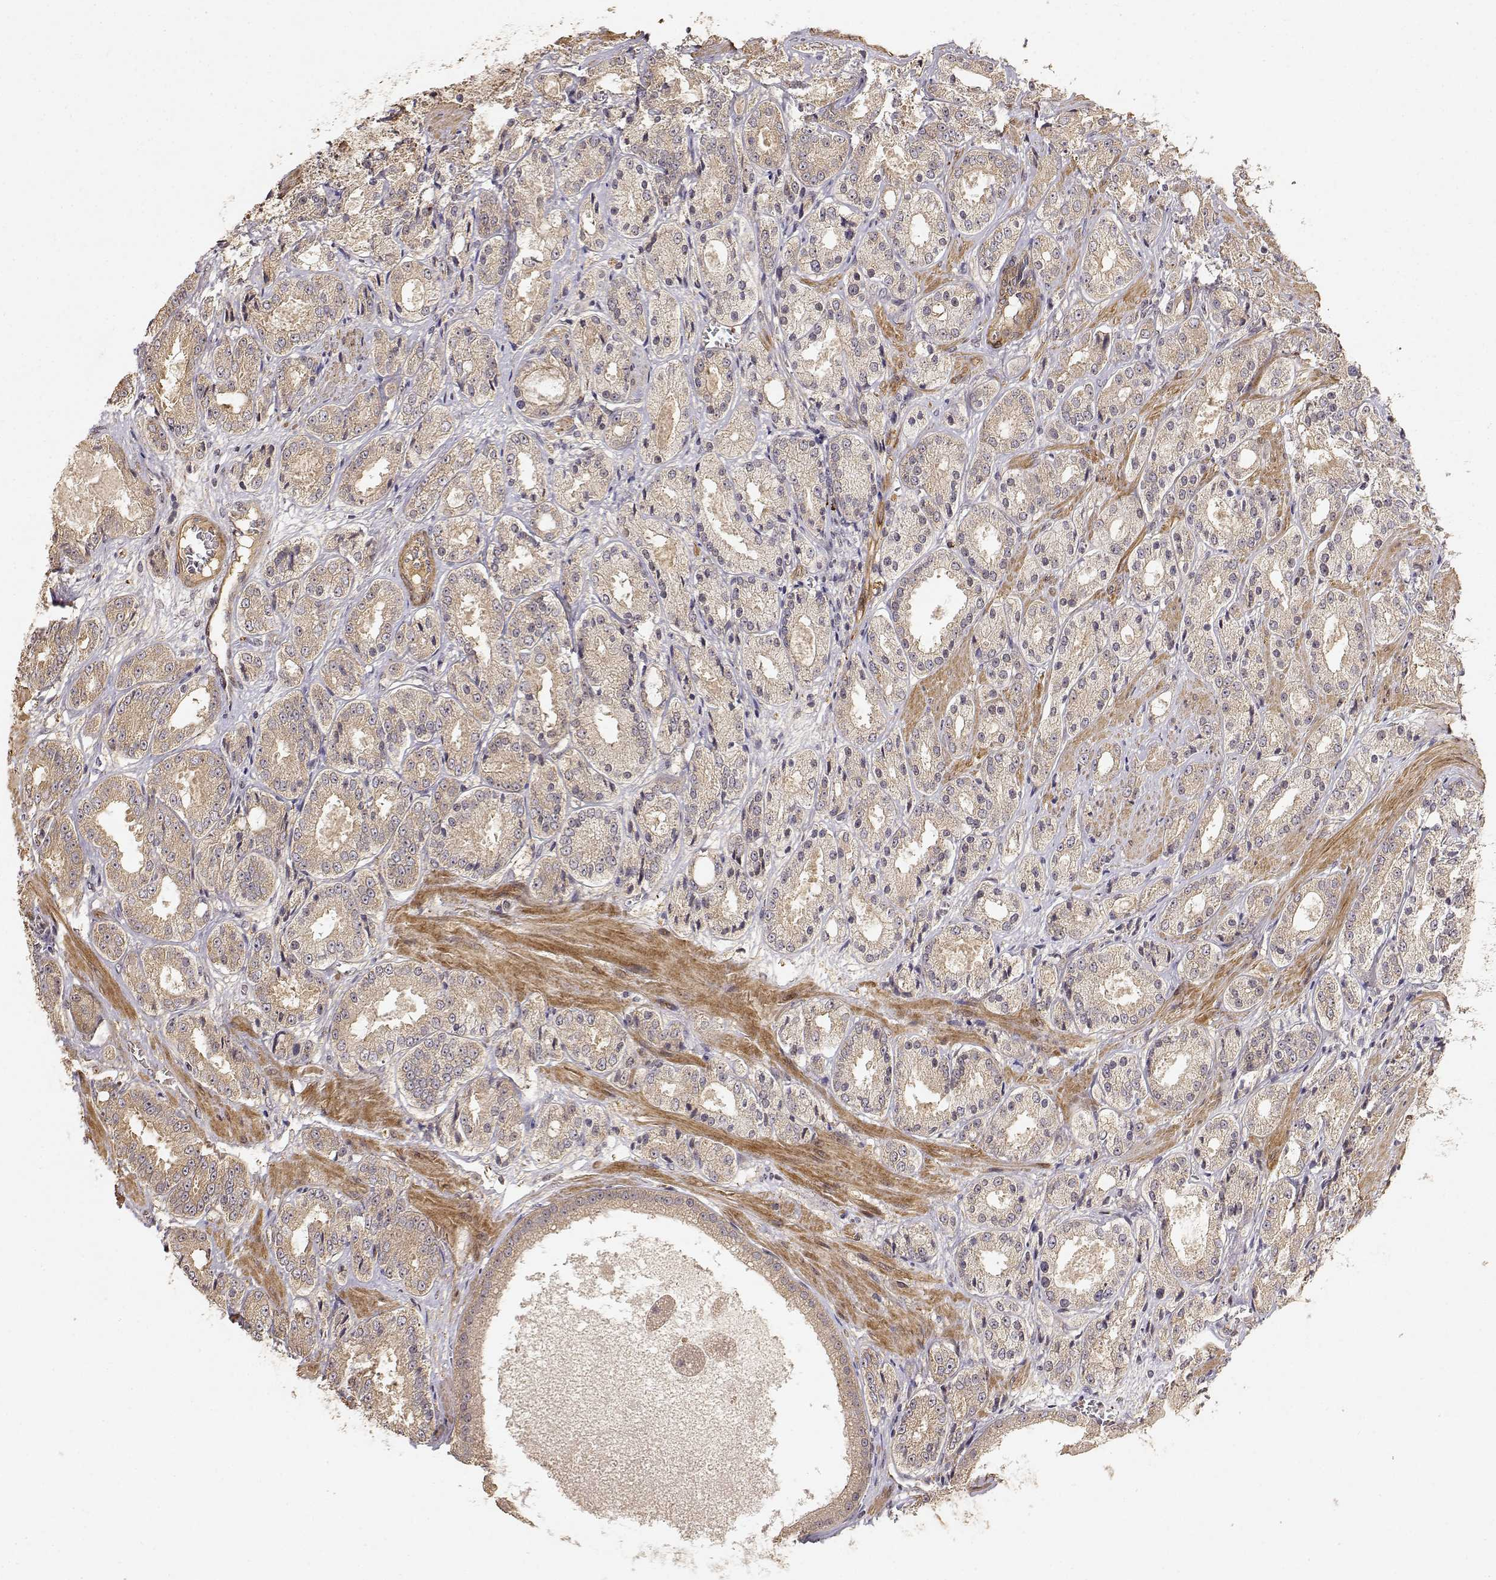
{"staining": {"intensity": "weak", "quantity": ">75%", "location": "cytoplasmic/membranous"}, "tissue": "prostate cancer", "cell_type": "Tumor cells", "image_type": "cancer", "snomed": [{"axis": "morphology", "description": "Adenocarcinoma, High grade"}, {"axis": "topography", "description": "Prostate"}], "caption": "Prostate cancer (adenocarcinoma (high-grade)) tissue exhibits weak cytoplasmic/membranous positivity in about >75% of tumor cells, visualized by immunohistochemistry.", "gene": "PICK1", "patient": {"sex": "male", "age": 66}}